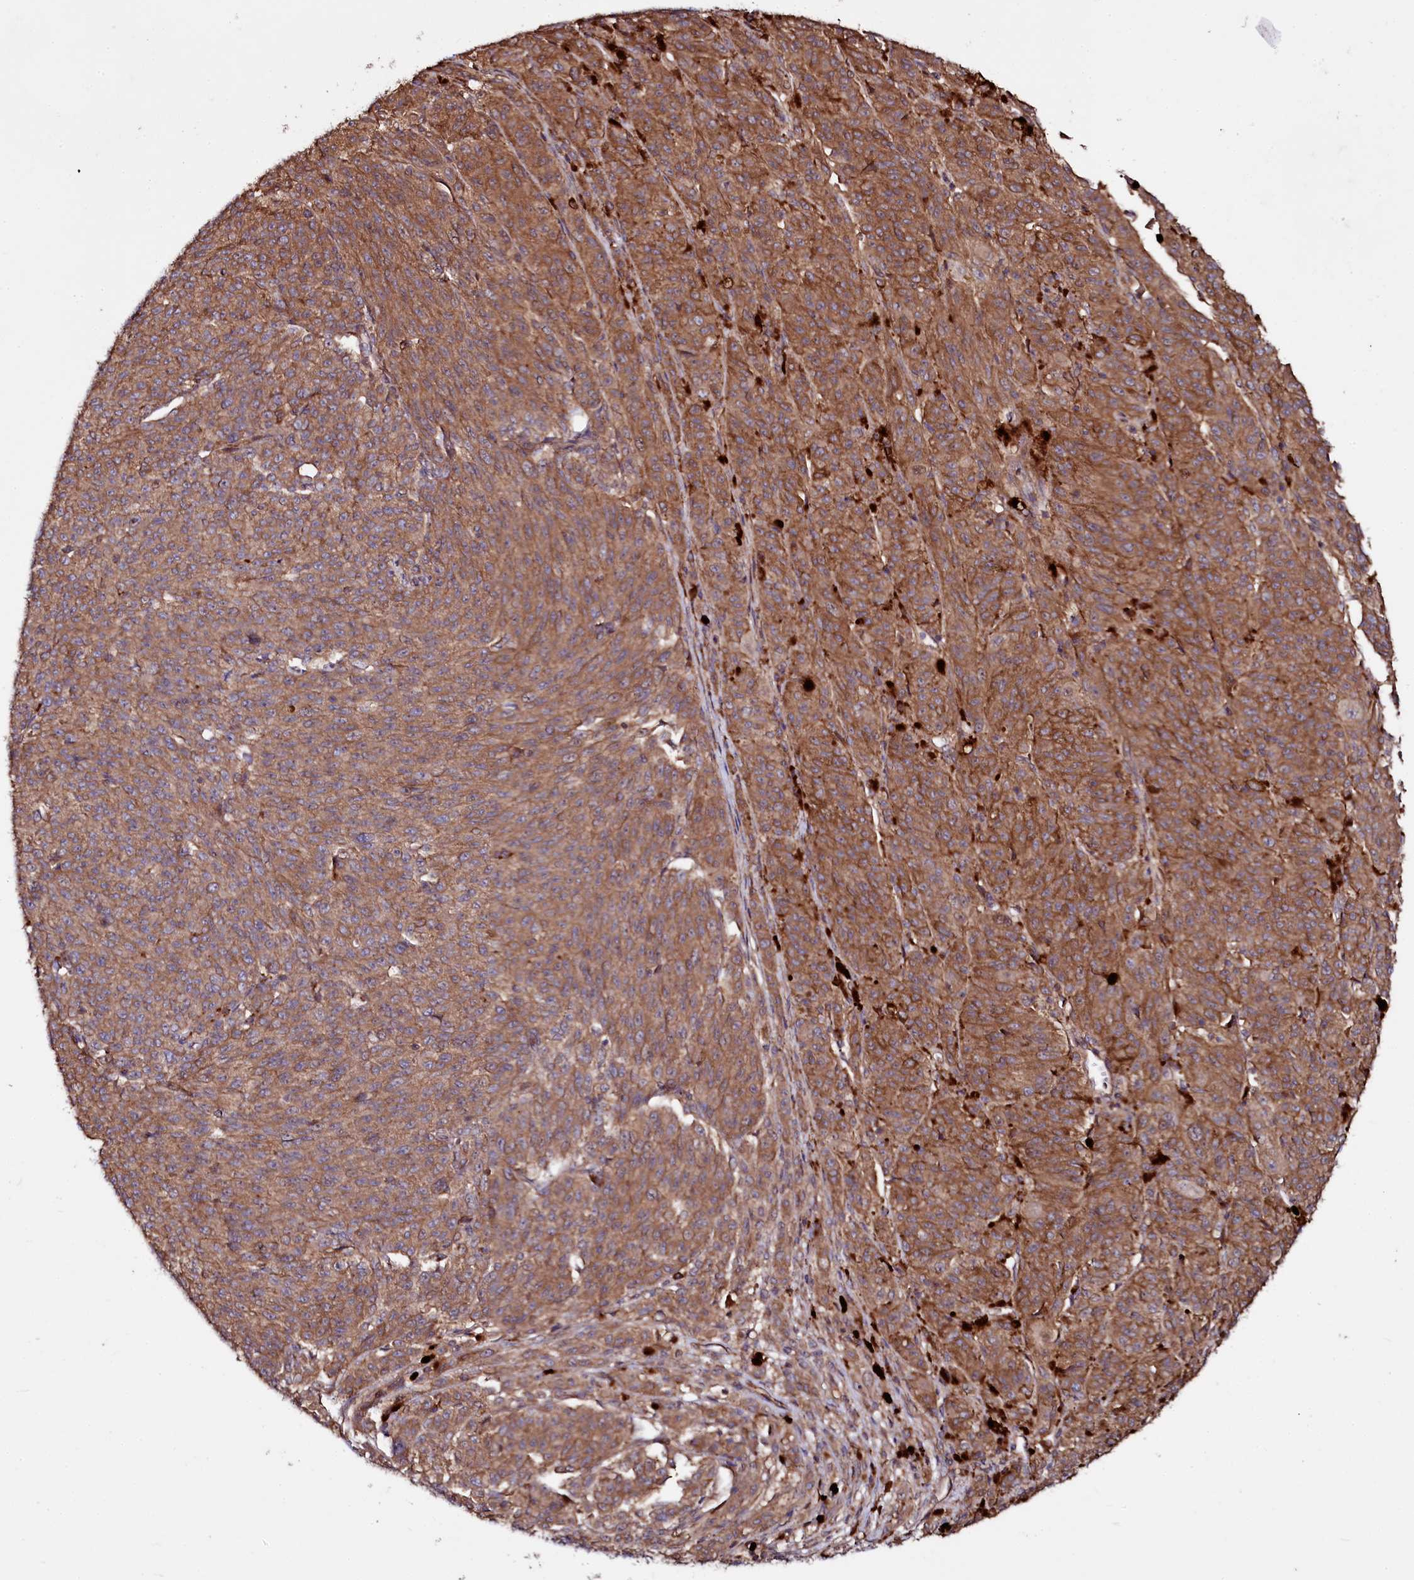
{"staining": {"intensity": "moderate", "quantity": ">75%", "location": "cytoplasmic/membranous"}, "tissue": "melanoma", "cell_type": "Tumor cells", "image_type": "cancer", "snomed": [{"axis": "morphology", "description": "Malignant melanoma, NOS"}, {"axis": "topography", "description": "Skin"}], "caption": "Immunohistochemical staining of human malignant melanoma demonstrates medium levels of moderate cytoplasmic/membranous protein staining in approximately >75% of tumor cells. (Stains: DAB (3,3'-diaminobenzidine) in brown, nuclei in blue, Microscopy: brightfield microscopy at high magnification).", "gene": "USPL1", "patient": {"sex": "female", "age": 52}}